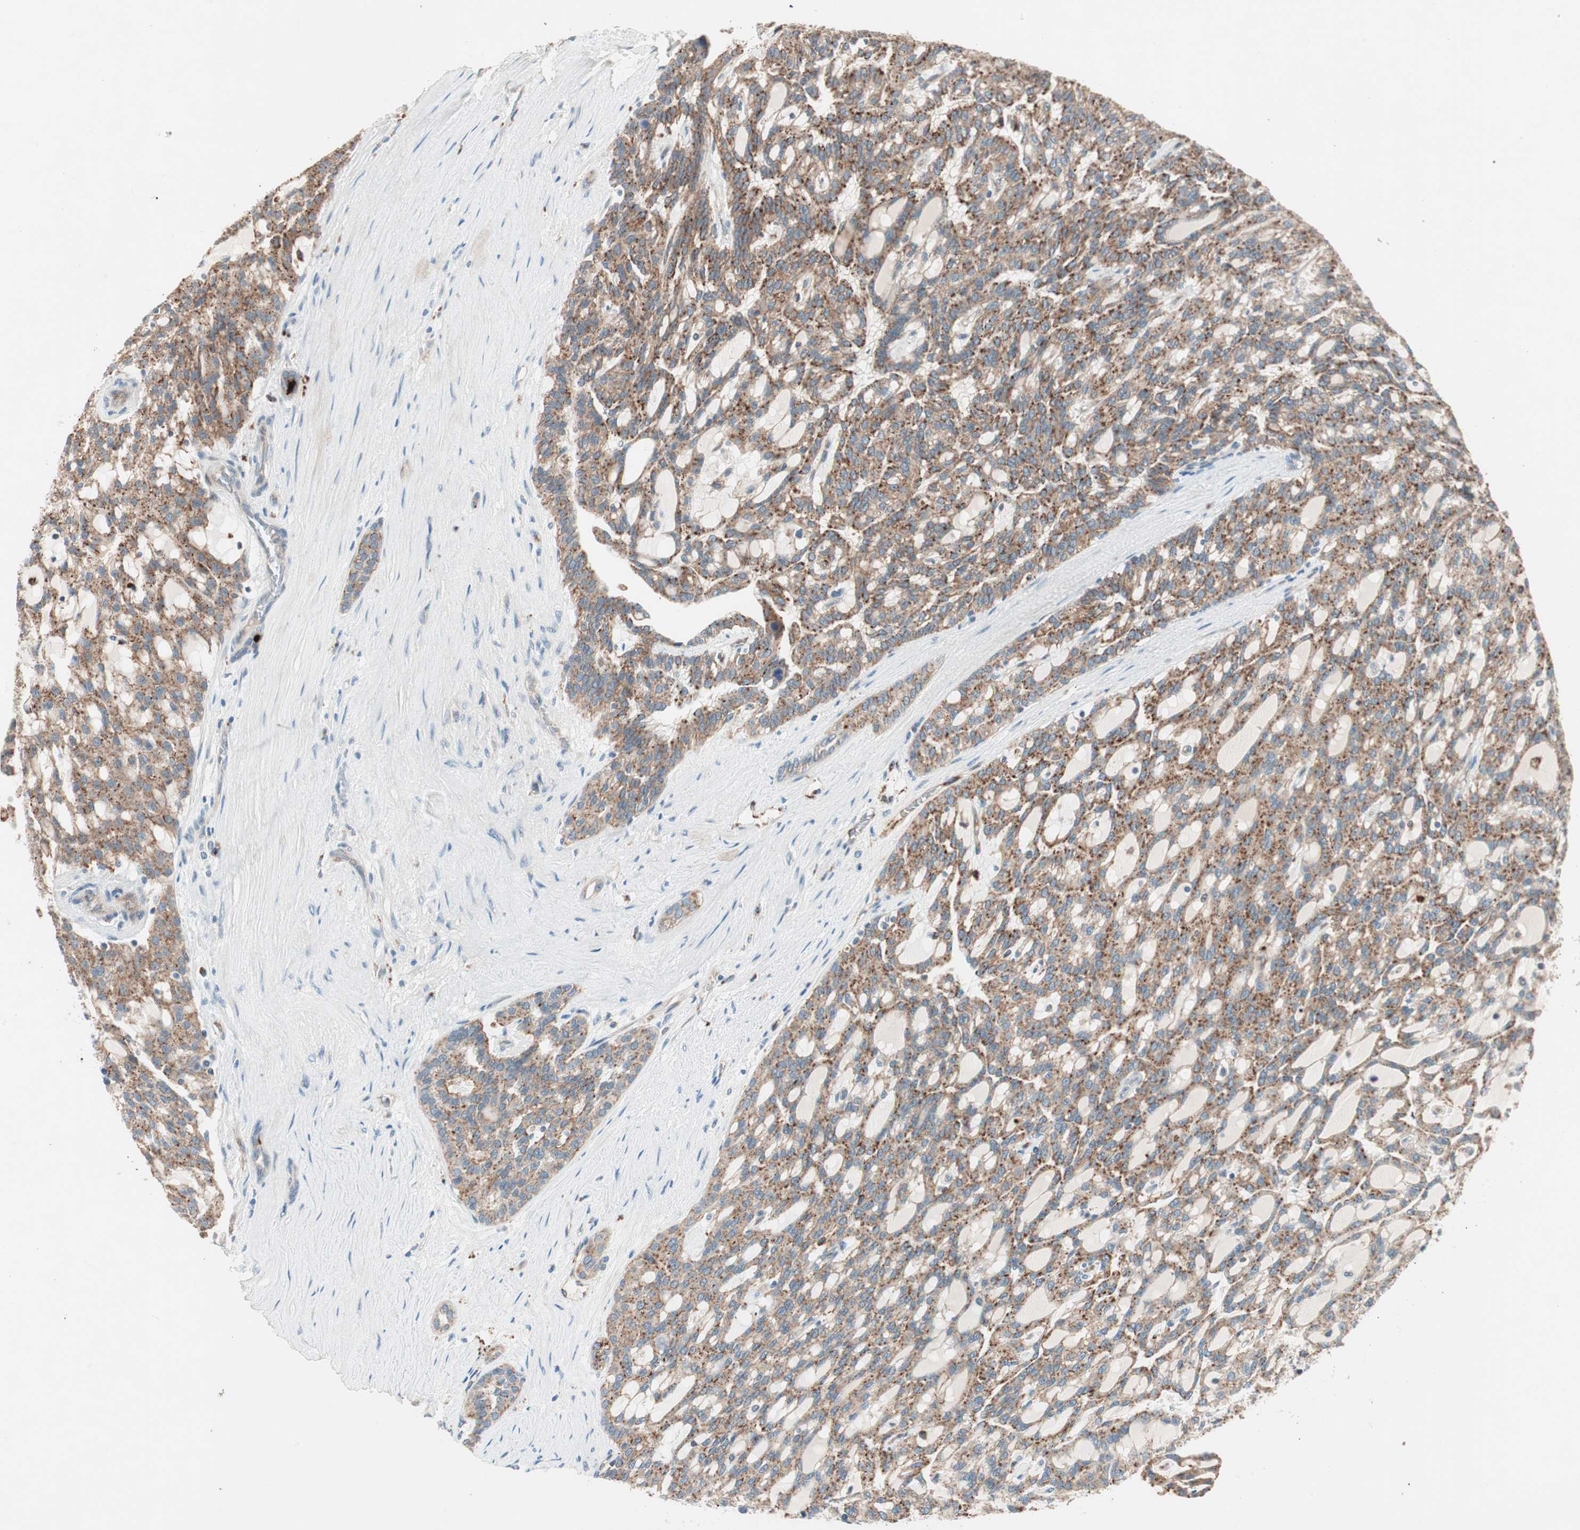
{"staining": {"intensity": "moderate", "quantity": ">75%", "location": "cytoplasmic/membranous"}, "tissue": "renal cancer", "cell_type": "Tumor cells", "image_type": "cancer", "snomed": [{"axis": "morphology", "description": "Adenocarcinoma, NOS"}, {"axis": "topography", "description": "Kidney"}], "caption": "High-power microscopy captured an immunohistochemistry photomicrograph of adenocarcinoma (renal), revealing moderate cytoplasmic/membranous expression in approximately >75% of tumor cells. The staining was performed using DAB (3,3'-diaminobenzidine) to visualize the protein expression in brown, while the nuclei were stained in blue with hematoxylin (Magnification: 20x).", "gene": "FGFR4", "patient": {"sex": "male", "age": 63}}